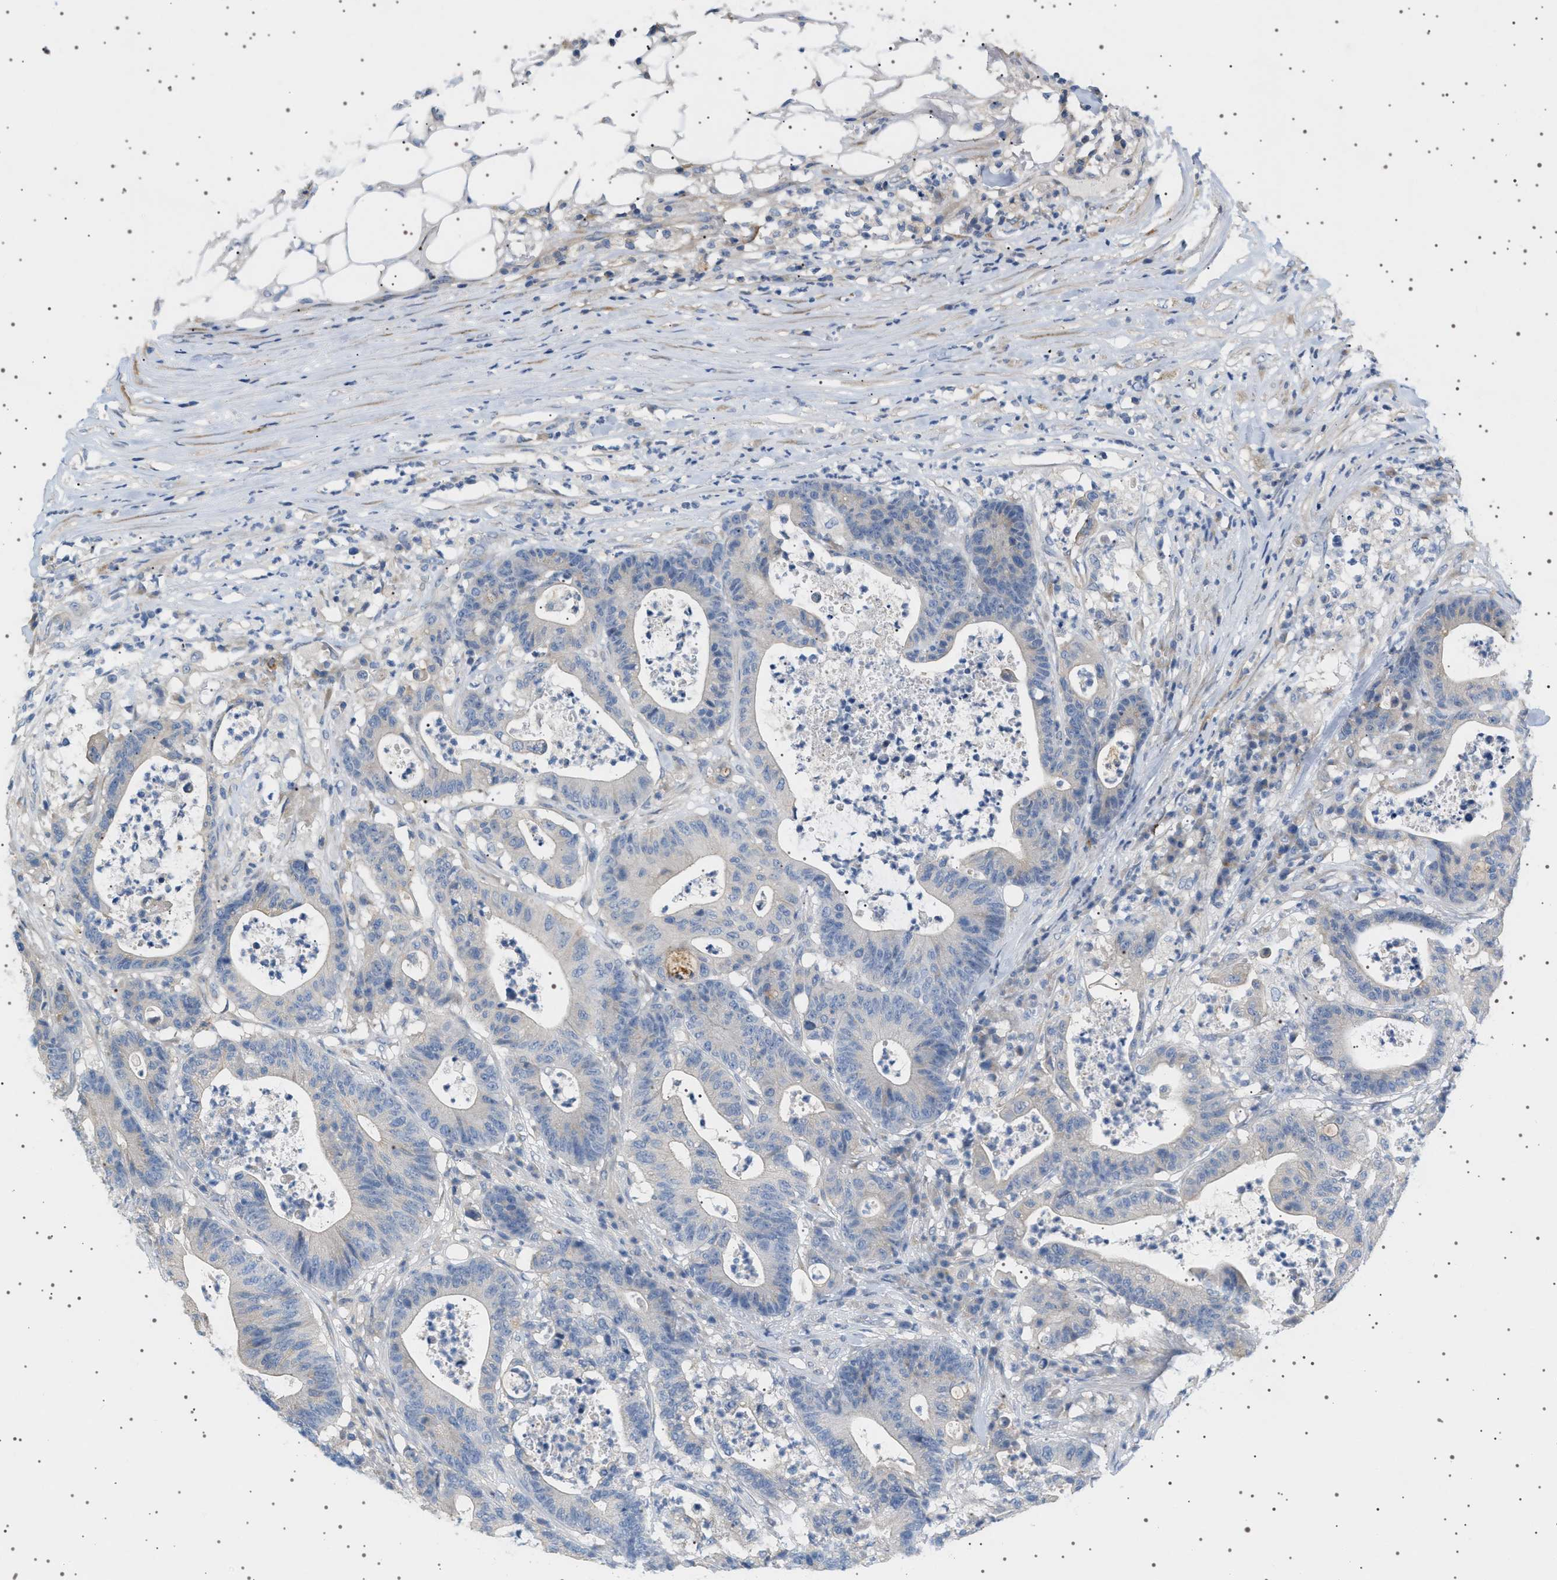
{"staining": {"intensity": "negative", "quantity": "none", "location": "none"}, "tissue": "colorectal cancer", "cell_type": "Tumor cells", "image_type": "cancer", "snomed": [{"axis": "morphology", "description": "Adenocarcinoma, NOS"}, {"axis": "topography", "description": "Colon"}], "caption": "An image of adenocarcinoma (colorectal) stained for a protein reveals no brown staining in tumor cells.", "gene": "ADCY10", "patient": {"sex": "female", "age": 84}}